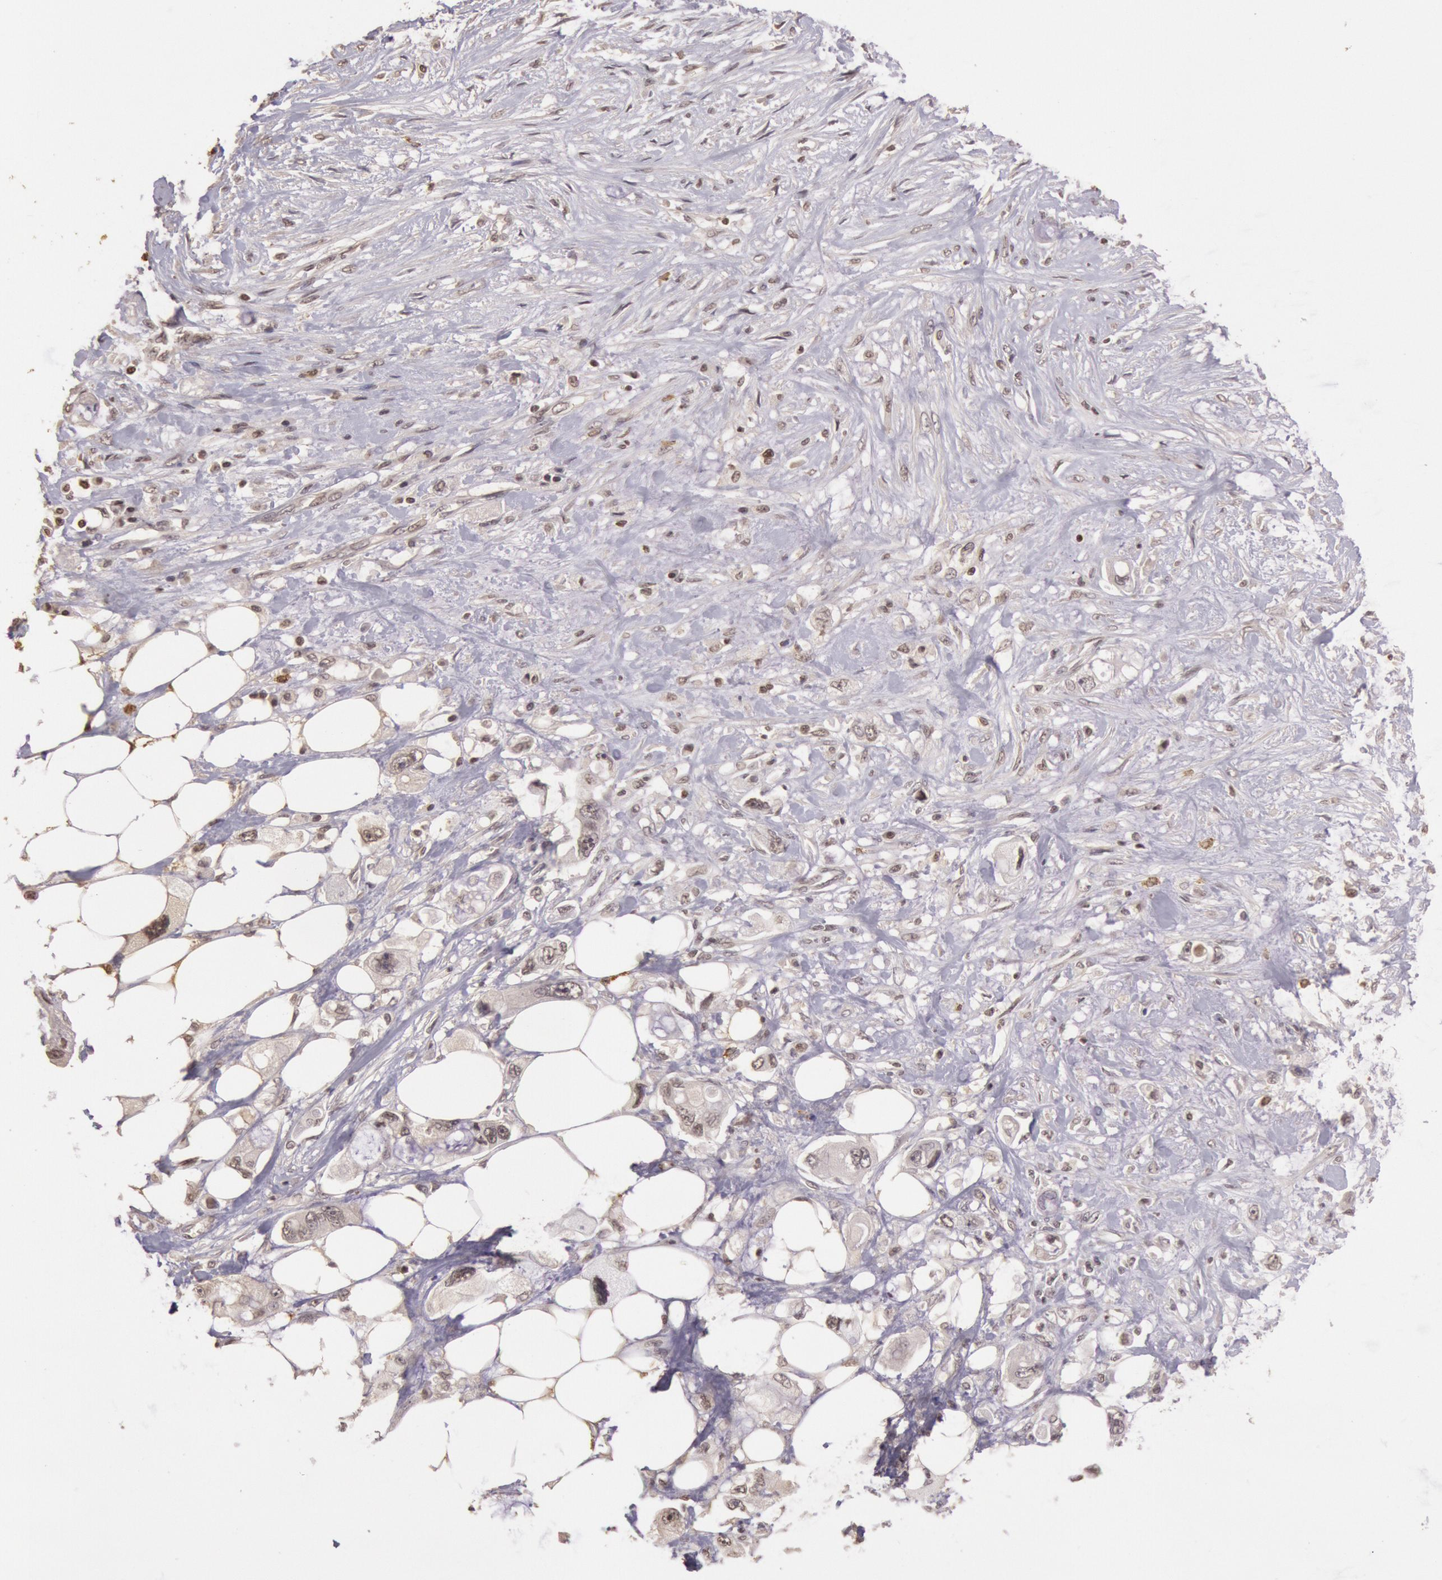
{"staining": {"intensity": "weak", "quantity": "25%-75%", "location": "nuclear"}, "tissue": "pancreatic cancer", "cell_type": "Tumor cells", "image_type": "cancer", "snomed": [{"axis": "morphology", "description": "Adenocarcinoma, NOS"}, {"axis": "topography", "description": "Pancreas"}, {"axis": "topography", "description": "Stomach, upper"}], "caption": "Immunohistochemical staining of human adenocarcinoma (pancreatic) displays low levels of weak nuclear protein staining in about 25%-75% of tumor cells.", "gene": "SOD1", "patient": {"sex": "male", "age": 77}}